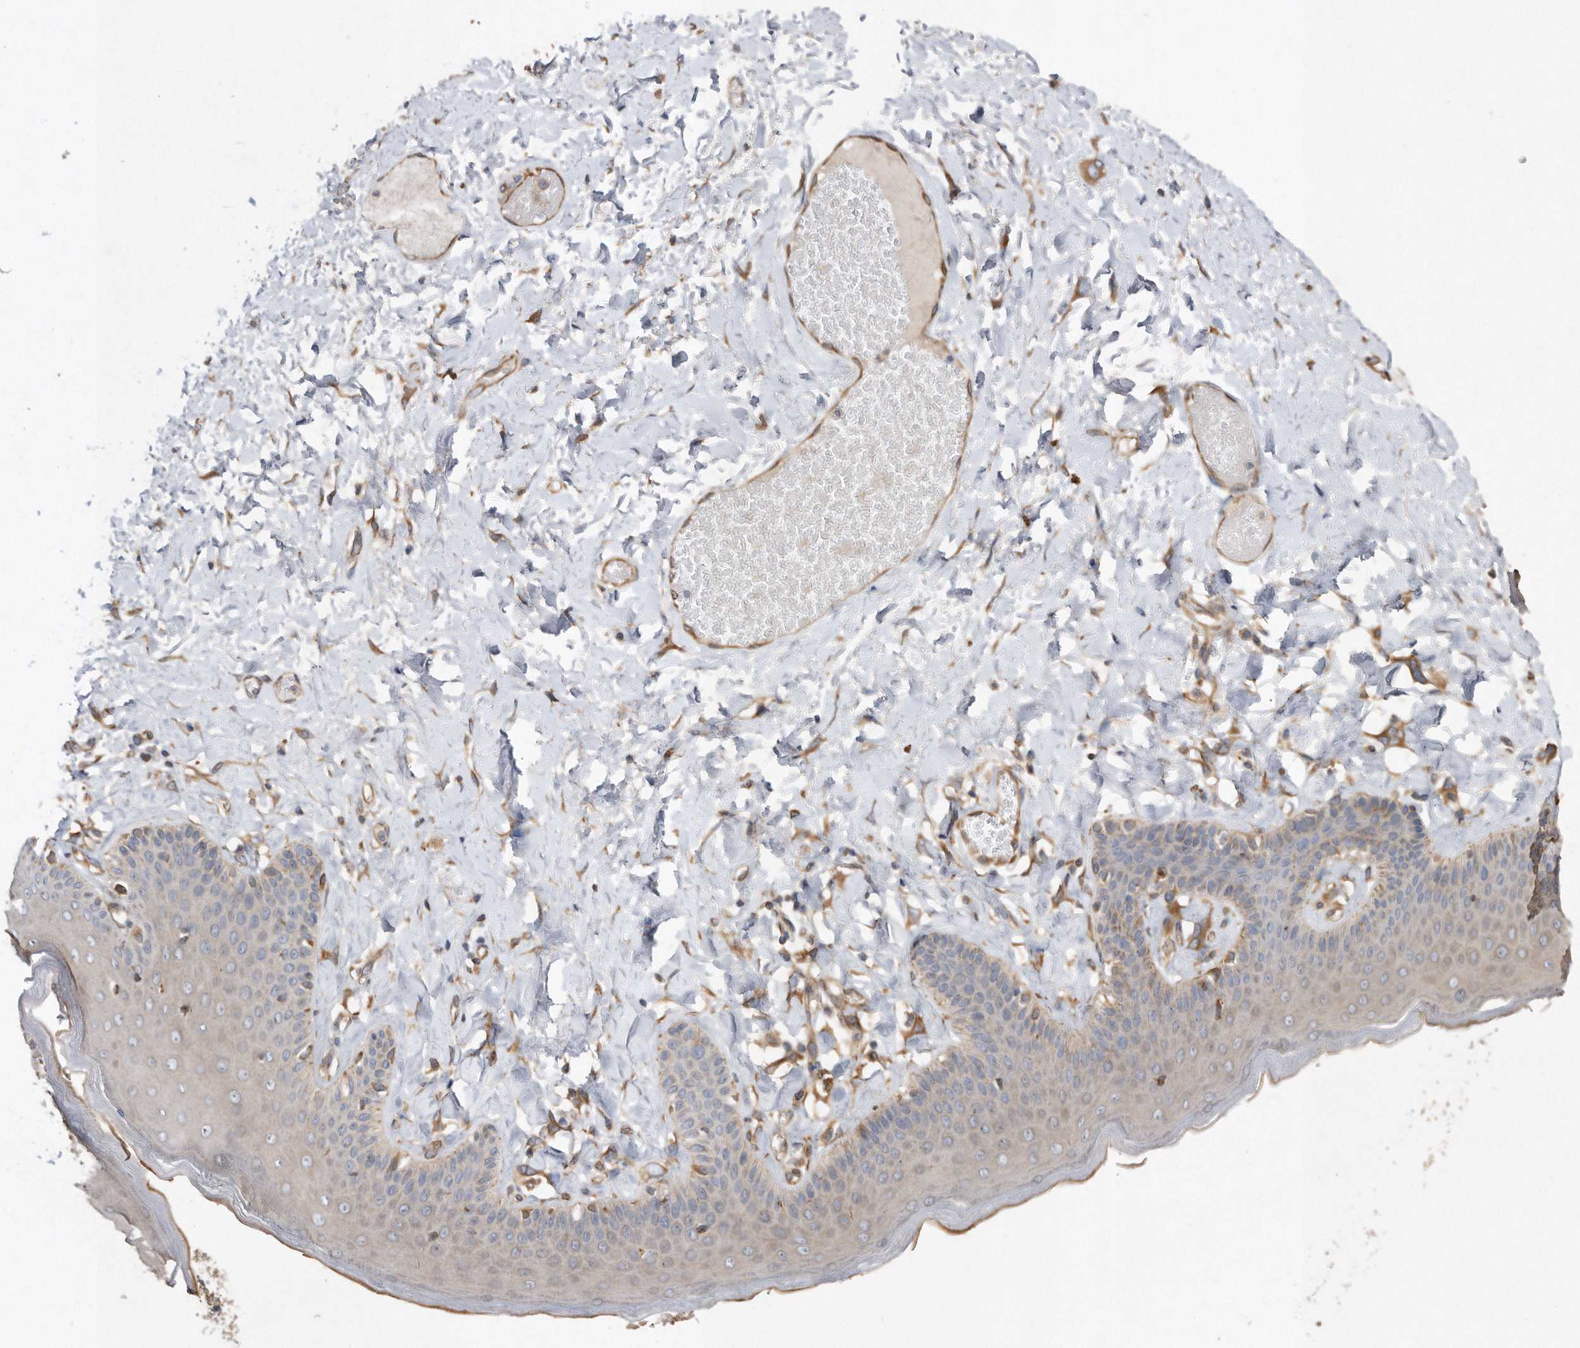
{"staining": {"intensity": "moderate", "quantity": "<25%", "location": "cytoplasmic/membranous"}, "tissue": "skin", "cell_type": "Epidermal cells", "image_type": "normal", "snomed": [{"axis": "morphology", "description": "Normal tissue, NOS"}, {"axis": "topography", "description": "Anal"}], "caption": "The micrograph shows immunohistochemical staining of normal skin. There is moderate cytoplasmic/membranous expression is seen in about <25% of epidermal cells.", "gene": "PON2", "patient": {"sex": "male", "age": 69}}